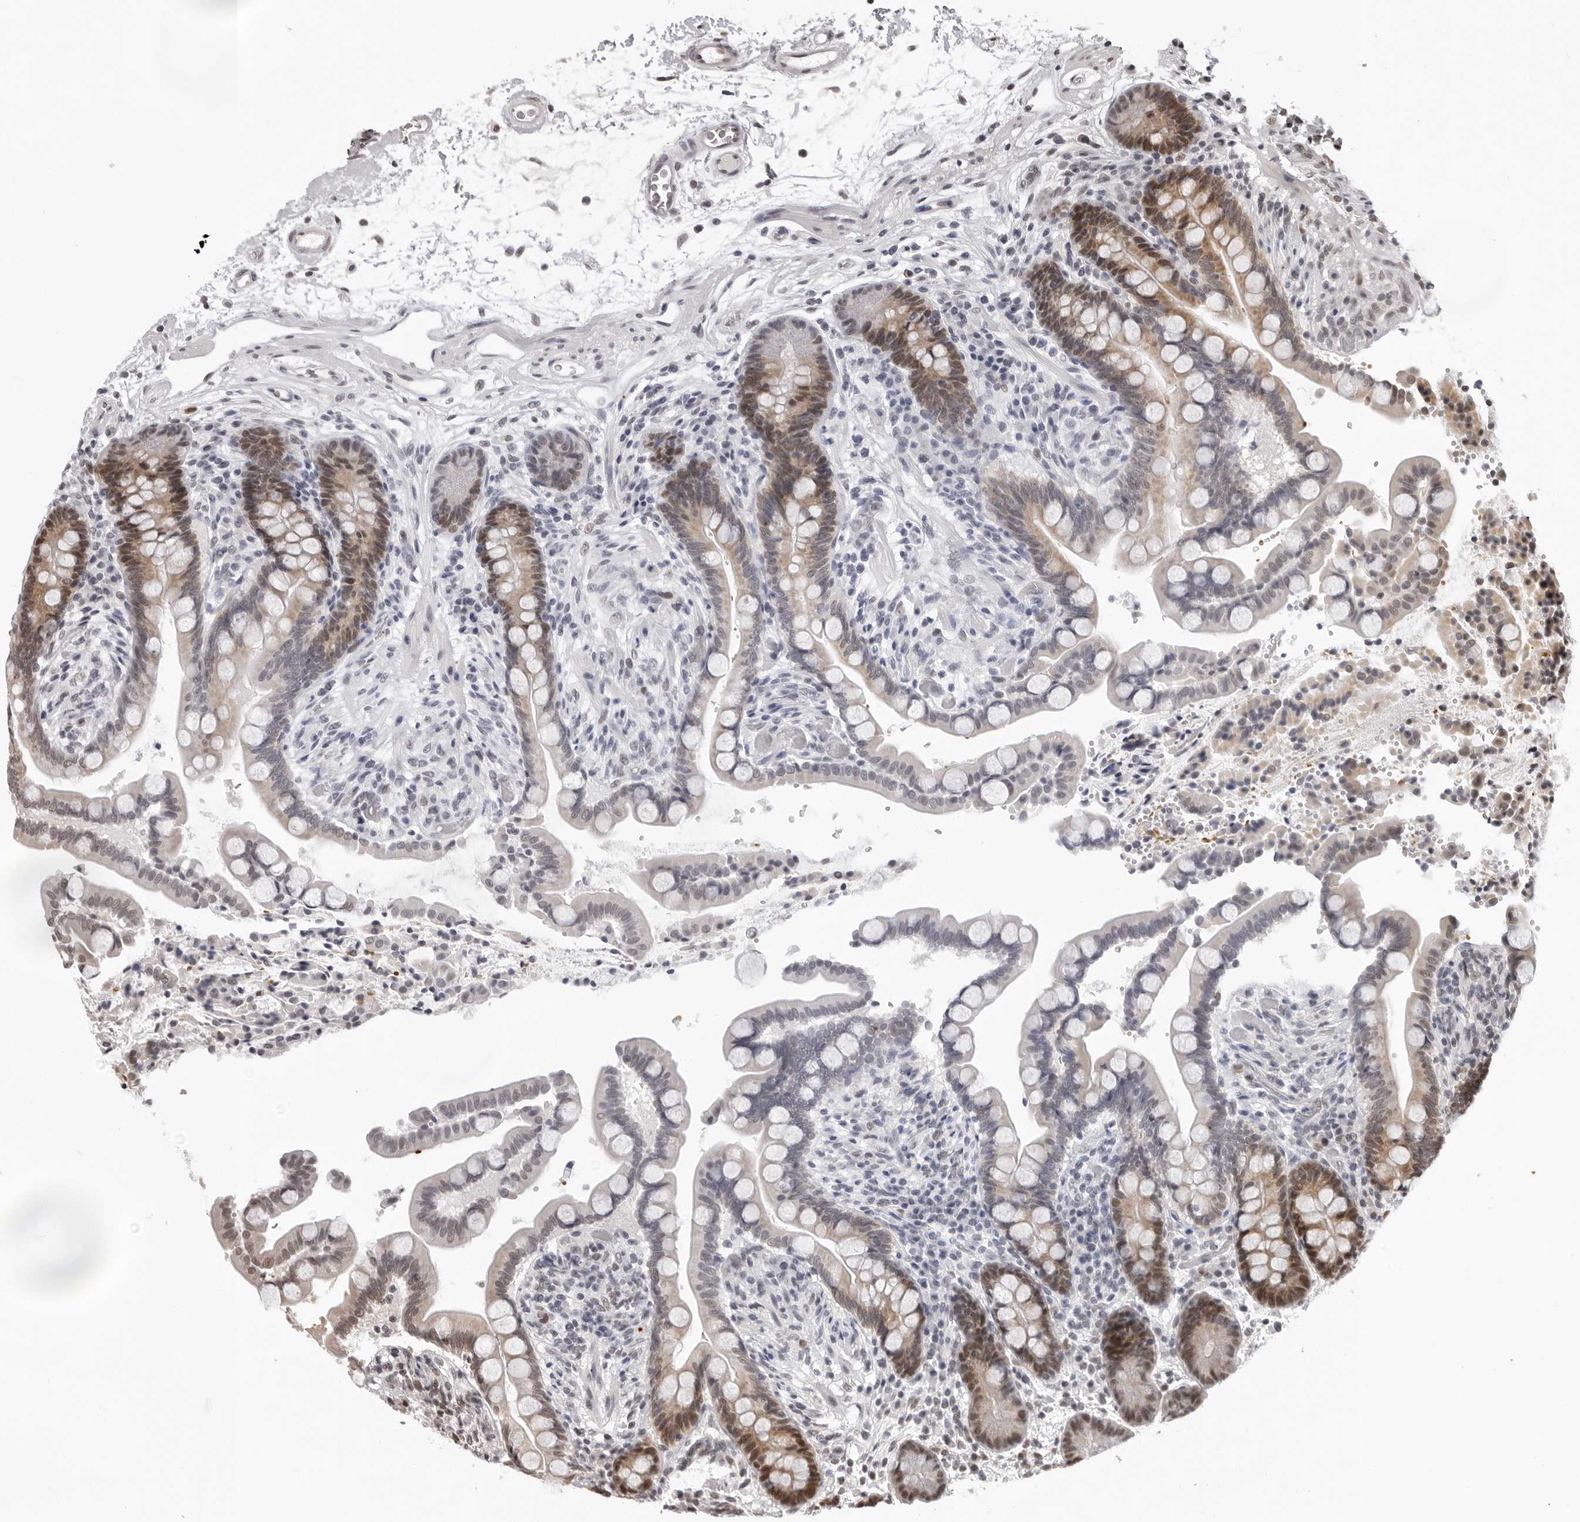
{"staining": {"intensity": "weak", "quantity": ">75%", "location": "nuclear"}, "tissue": "colon", "cell_type": "Endothelial cells", "image_type": "normal", "snomed": [{"axis": "morphology", "description": "Normal tissue, NOS"}, {"axis": "topography", "description": "Colon"}], "caption": "Immunohistochemical staining of benign human colon shows weak nuclear protein positivity in approximately >75% of endothelial cells.", "gene": "USP1", "patient": {"sex": "male", "age": 73}}